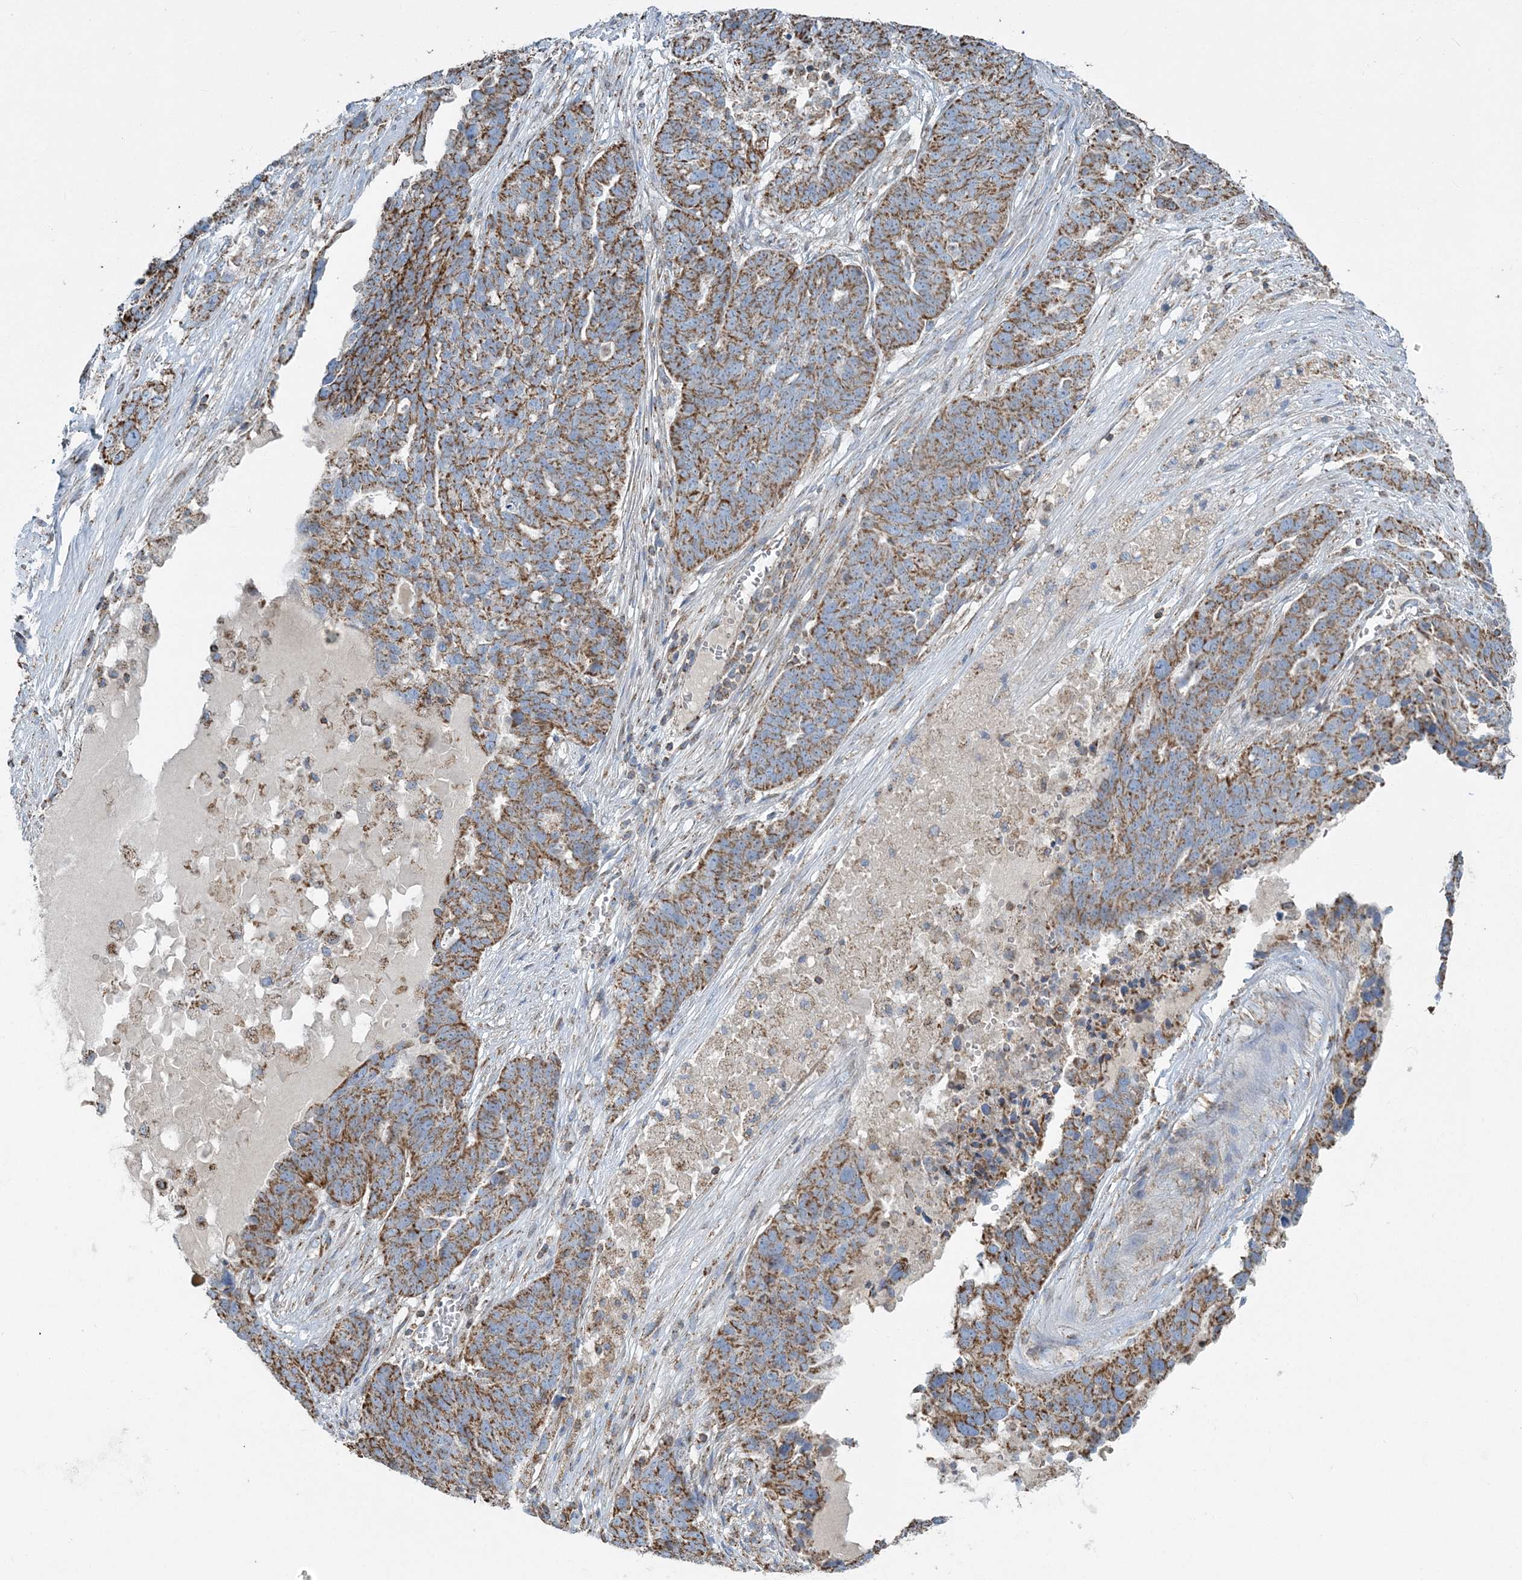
{"staining": {"intensity": "moderate", "quantity": ">75%", "location": "cytoplasmic/membranous"}, "tissue": "ovarian cancer", "cell_type": "Tumor cells", "image_type": "cancer", "snomed": [{"axis": "morphology", "description": "Cystadenocarcinoma, serous, NOS"}, {"axis": "topography", "description": "Ovary"}], "caption": "Ovarian serous cystadenocarcinoma stained with a protein marker displays moderate staining in tumor cells.", "gene": "RAB11FIP3", "patient": {"sex": "female", "age": 59}}